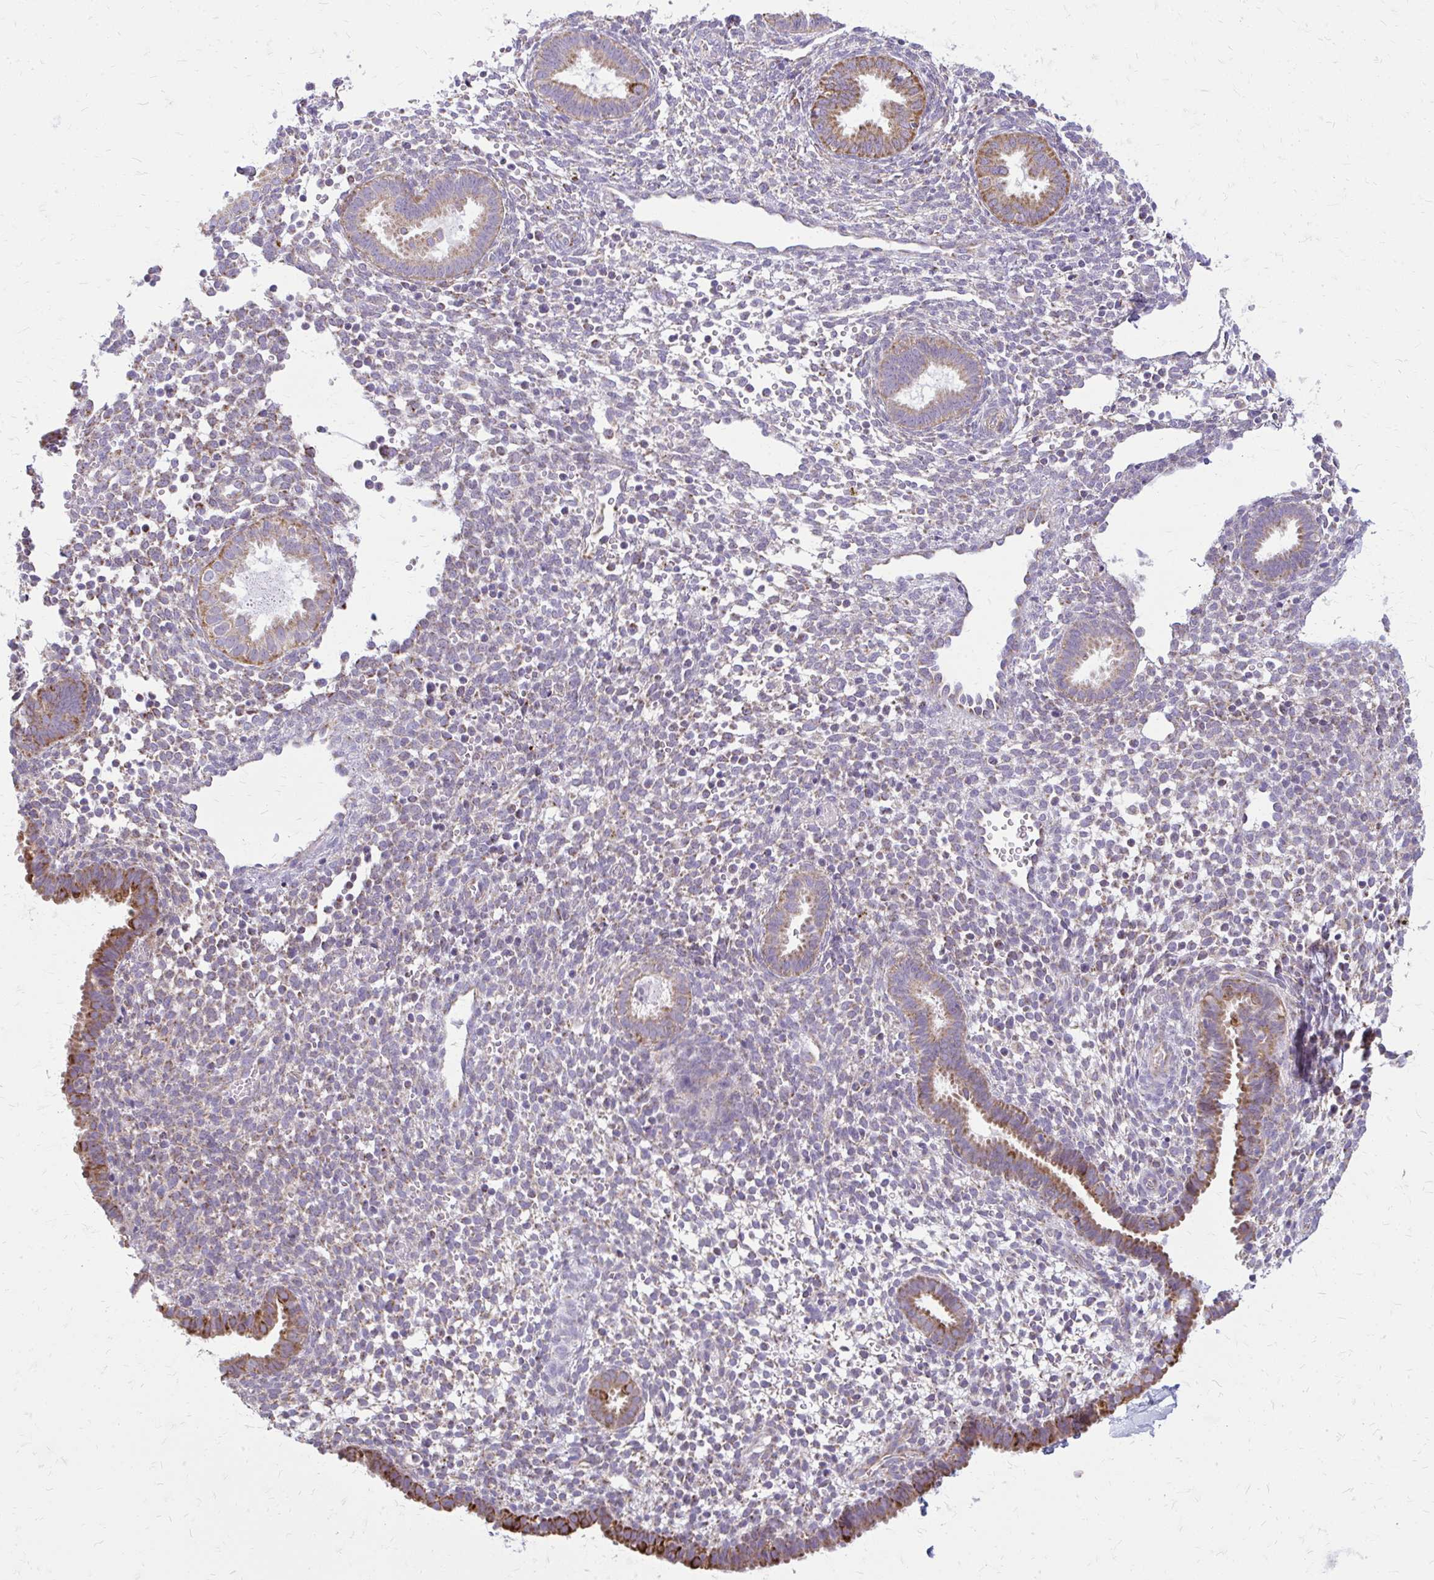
{"staining": {"intensity": "negative", "quantity": "none", "location": "none"}, "tissue": "endometrium", "cell_type": "Cells in endometrial stroma", "image_type": "normal", "snomed": [{"axis": "morphology", "description": "Normal tissue, NOS"}, {"axis": "topography", "description": "Endometrium"}], "caption": "DAB immunohistochemical staining of benign endometrium displays no significant positivity in cells in endometrial stroma. Nuclei are stained in blue.", "gene": "IFIT1", "patient": {"sex": "female", "age": 36}}